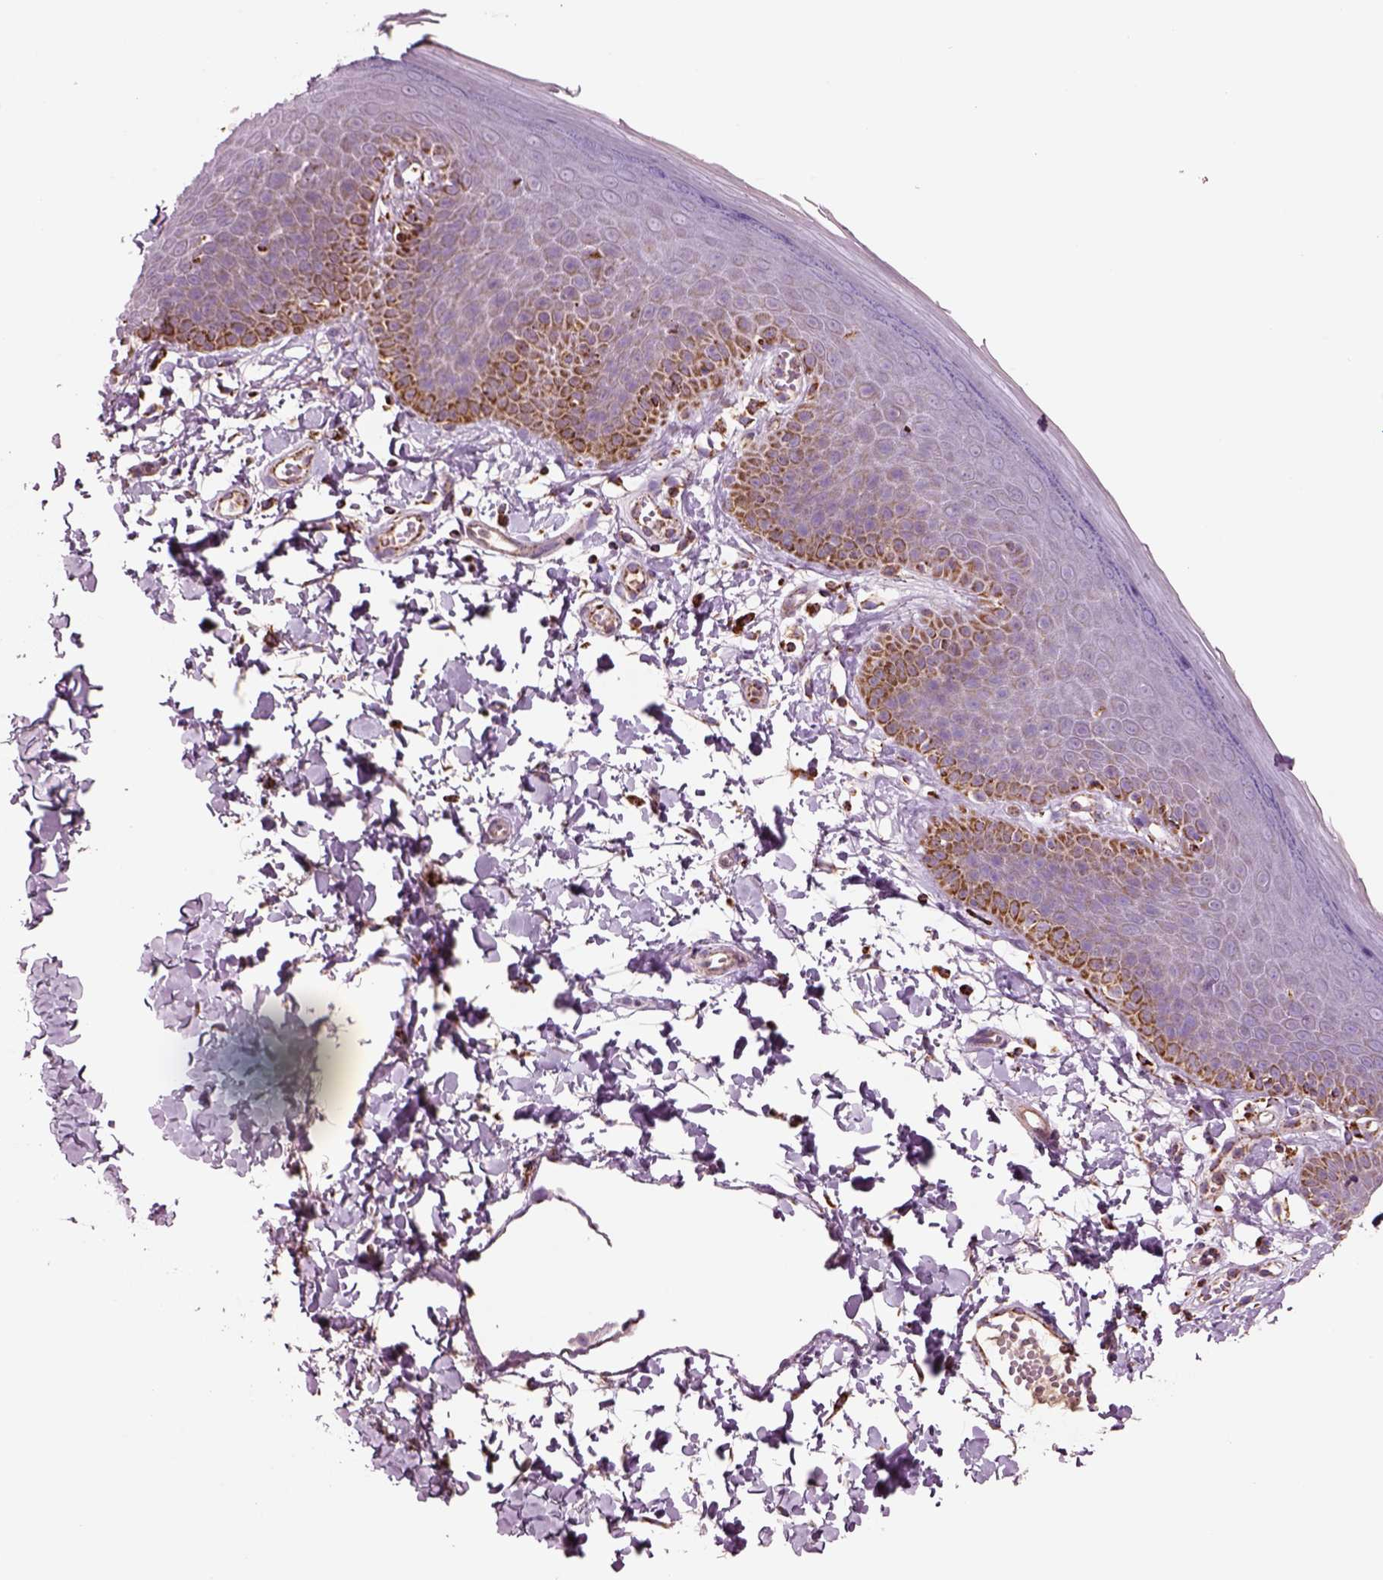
{"staining": {"intensity": "strong", "quantity": "<25%", "location": "cytoplasmic/membranous"}, "tissue": "skin", "cell_type": "Epidermal cells", "image_type": "normal", "snomed": [{"axis": "morphology", "description": "Normal tissue, NOS"}, {"axis": "topography", "description": "Anal"}], "caption": "Immunohistochemistry (IHC) (DAB (3,3'-diaminobenzidine)) staining of unremarkable human skin shows strong cytoplasmic/membranous protein staining in approximately <25% of epidermal cells.", "gene": "SLC25A24", "patient": {"sex": "male", "age": 53}}